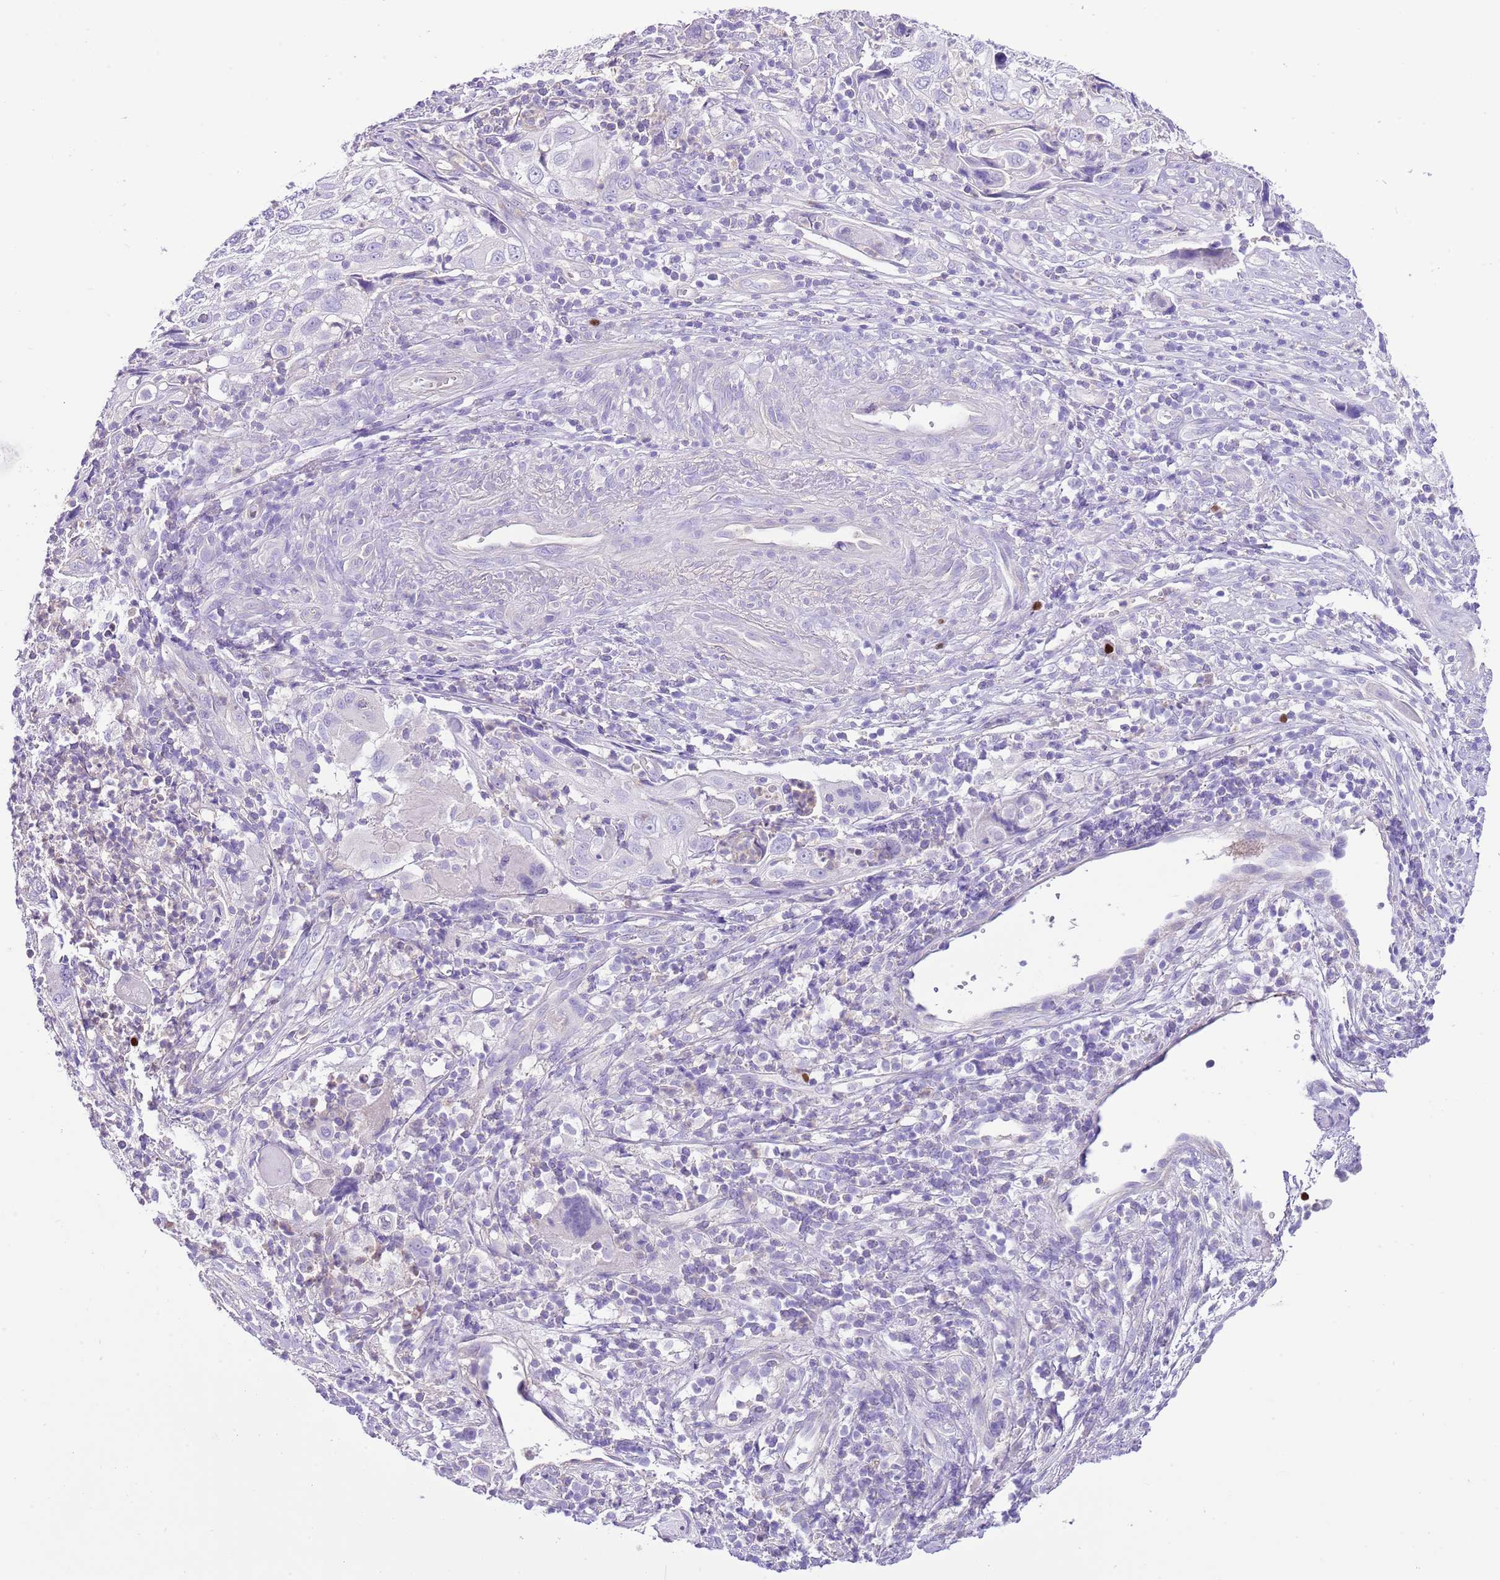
{"staining": {"intensity": "negative", "quantity": "none", "location": "none"}, "tissue": "cervical cancer", "cell_type": "Tumor cells", "image_type": "cancer", "snomed": [{"axis": "morphology", "description": "Squamous cell carcinoma, NOS"}, {"axis": "topography", "description": "Cervix"}], "caption": "This is an immunohistochemistry (IHC) micrograph of human cervical cancer. There is no staining in tumor cells.", "gene": "BHLHA15", "patient": {"sex": "female", "age": 70}}